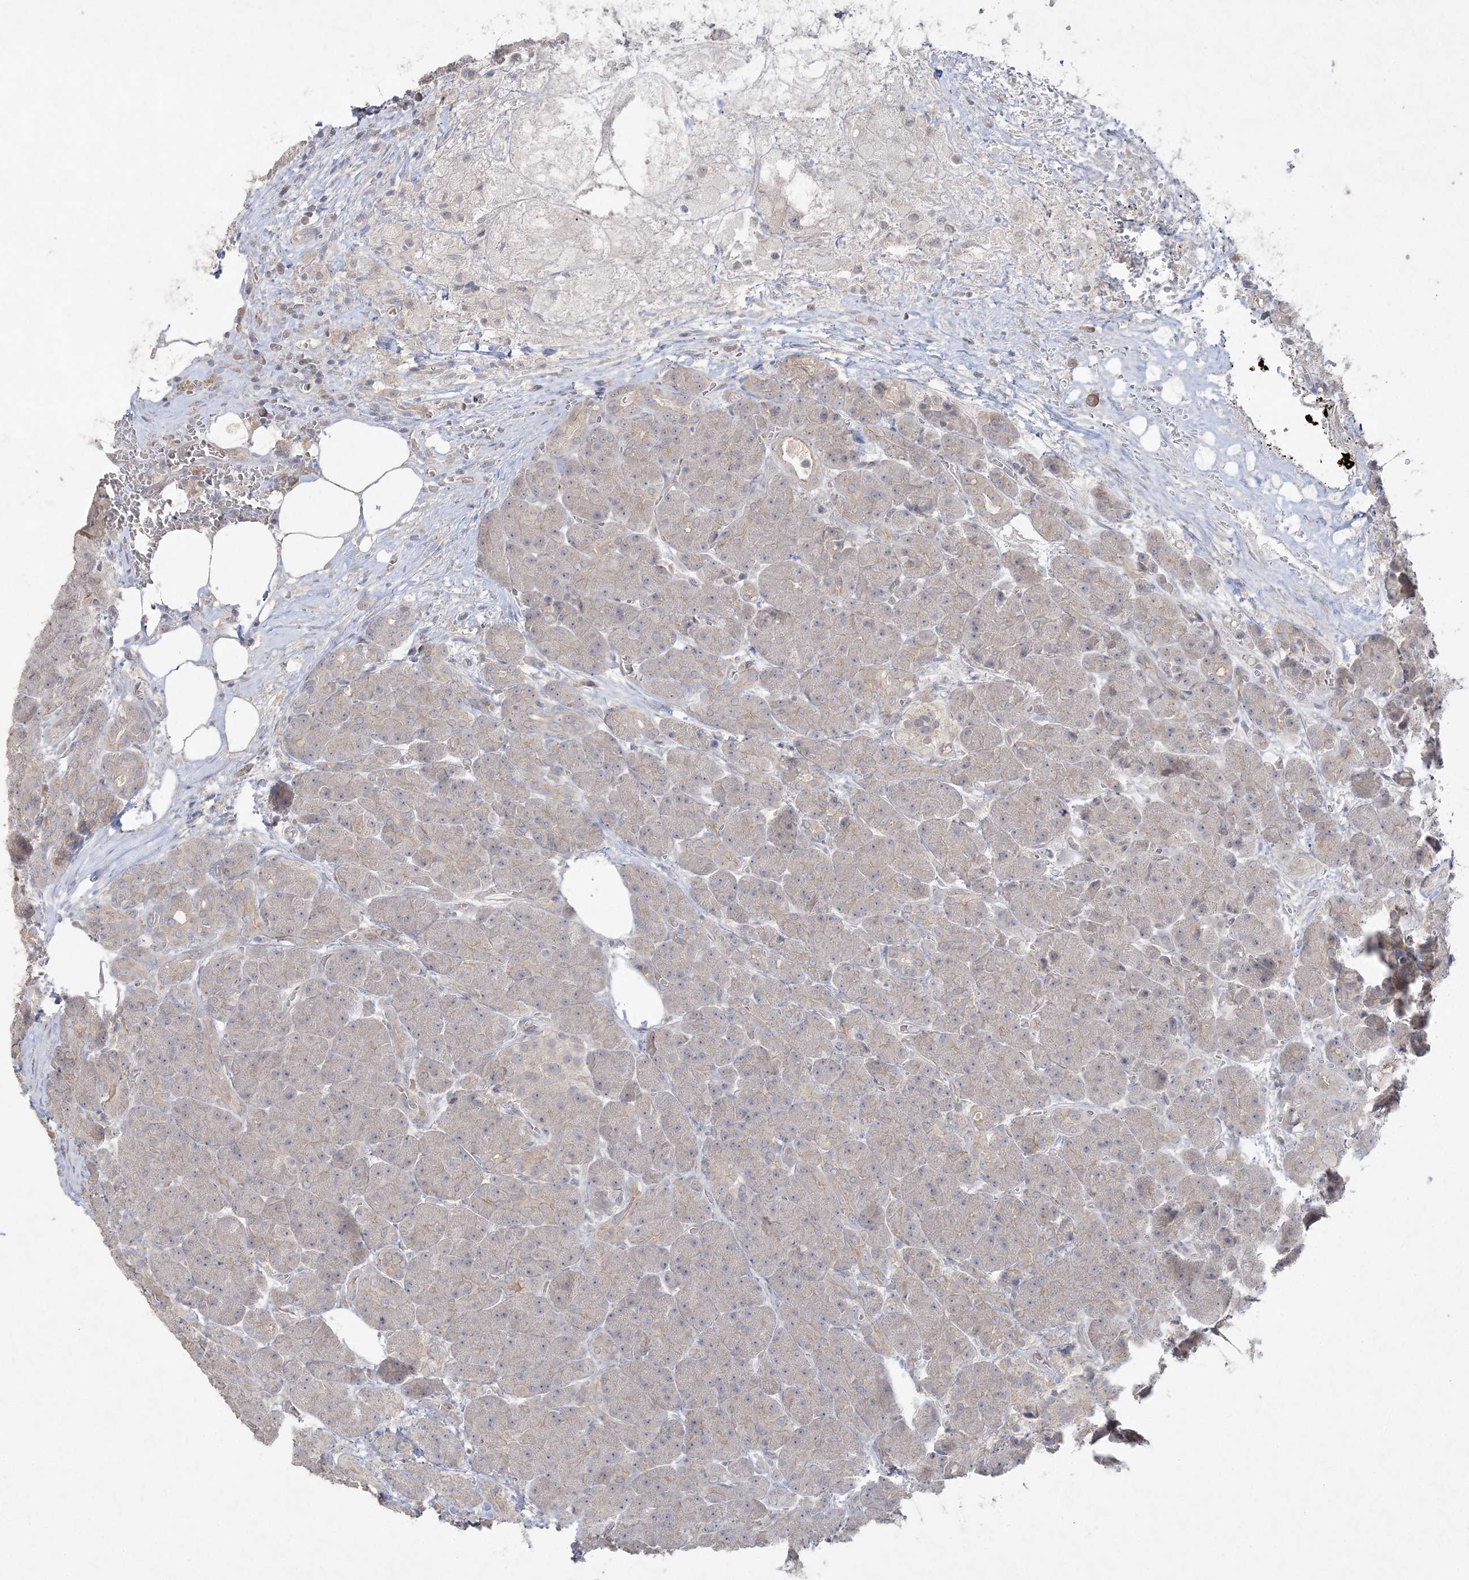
{"staining": {"intensity": "negative", "quantity": "none", "location": "none"}, "tissue": "pancreas", "cell_type": "Exocrine glandular cells", "image_type": "normal", "snomed": [{"axis": "morphology", "description": "Normal tissue, NOS"}, {"axis": "topography", "description": "Pancreas"}], "caption": "This photomicrograph is of benign pancreas stained with immunohistochemistry (IHC) to label a protein in brown with the nuclei are counter-stained blue. There is no positivity in exocrine glandular cells. (Stains: DAB (3,3'-diaminobenzidine) IHC with hematoxylin counter stain, Microscopy: brightfield microscopy at high magnification).", "gene": "SH3BP4", "patient": {"sex": "male", "age": 63}}